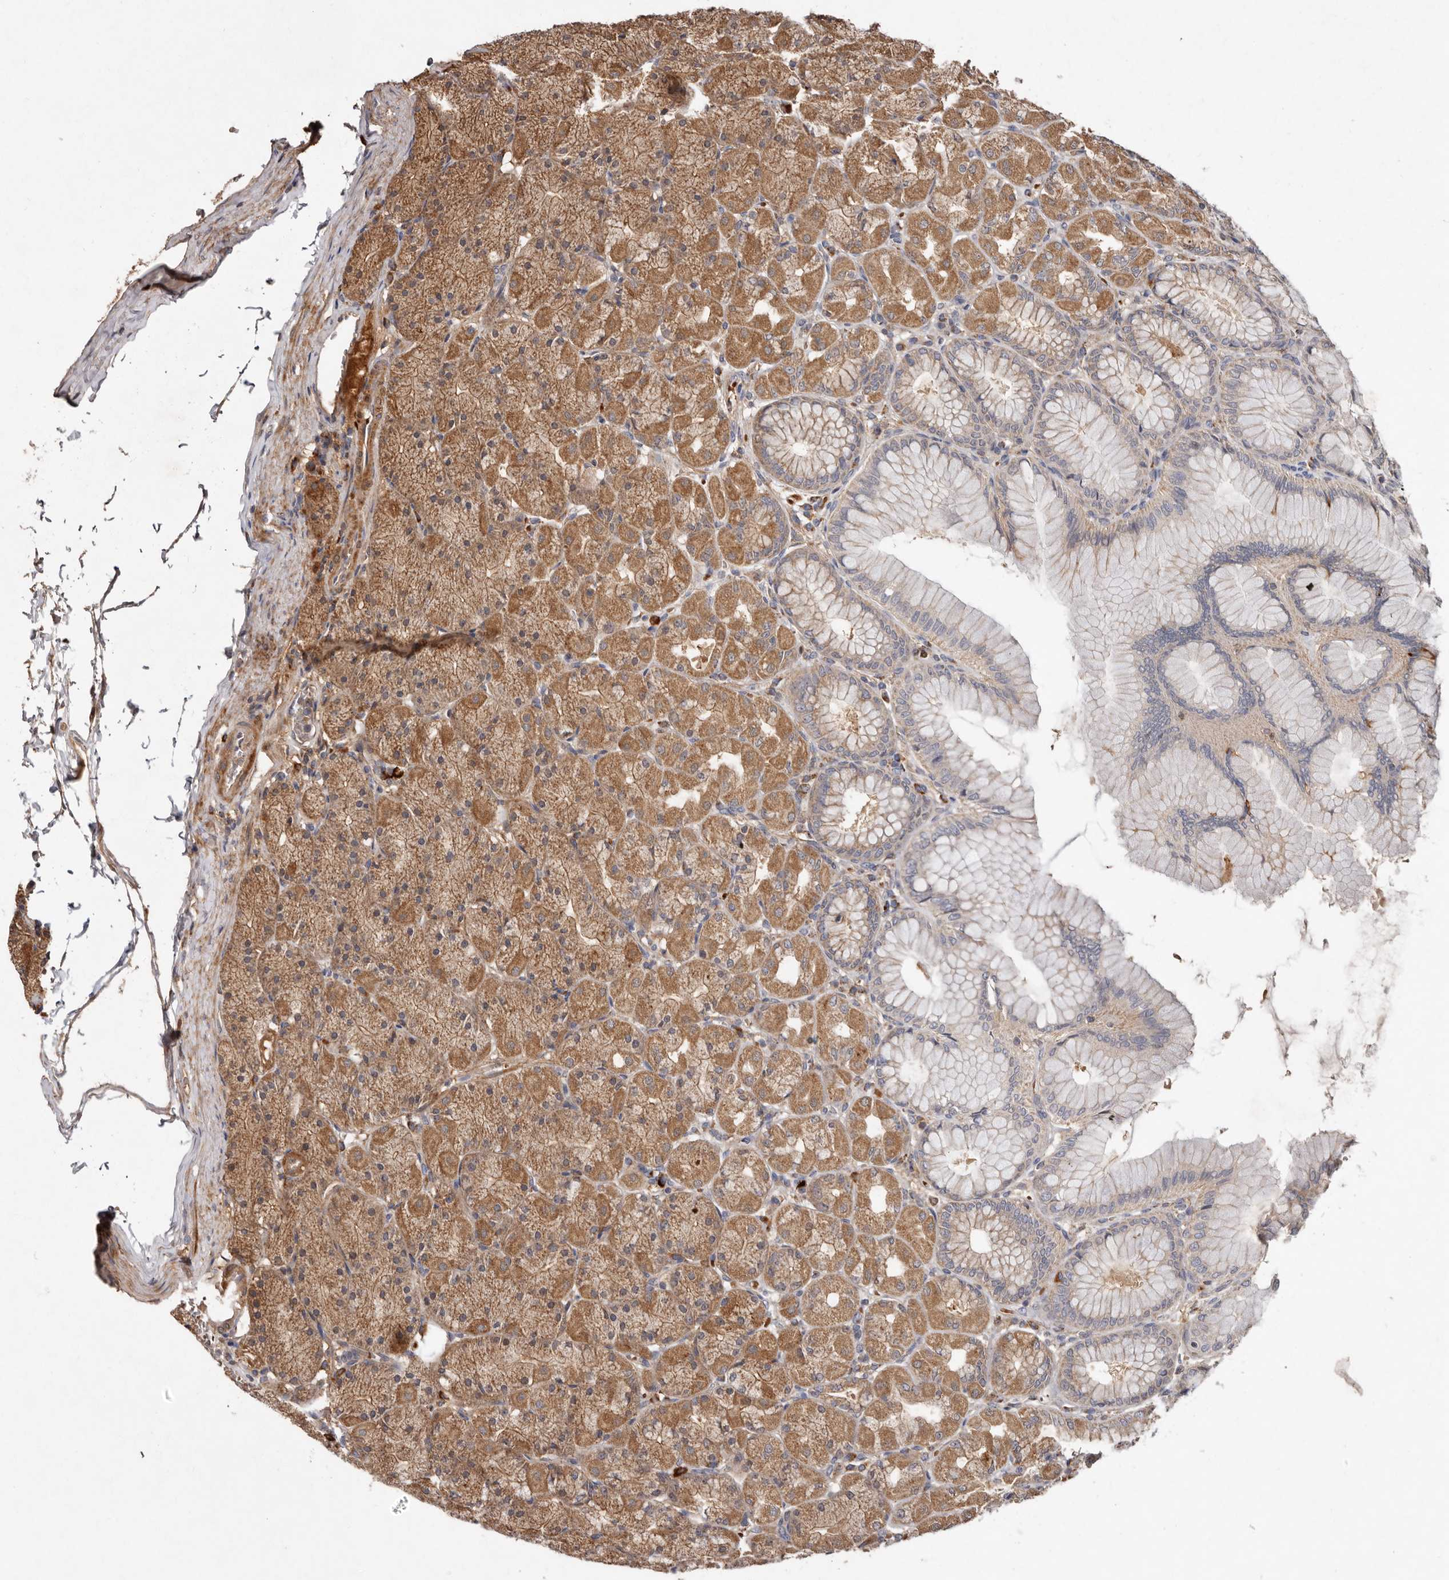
{"staining": {"intensity": "moderate", "quantity": ">75%", "location": "cytoplasmic/membranous"}, "tissue": "stomach", "cell_type": "Glandular cells", "image_type": "normal", "snomed": [{"axis": "morphology", "description": "Normal tissue, NOS"}, {"axis": "topography", "description": "Stomach, upper"}], "caption": "This is an image of immunohistochemistry (IHC) staining of normal stomach, which shows moderate expression in the cytoplasmic/membranous of glandular cells.", "gene": "GOT1L1", "patient": {"sex": "female", "age": 56}}